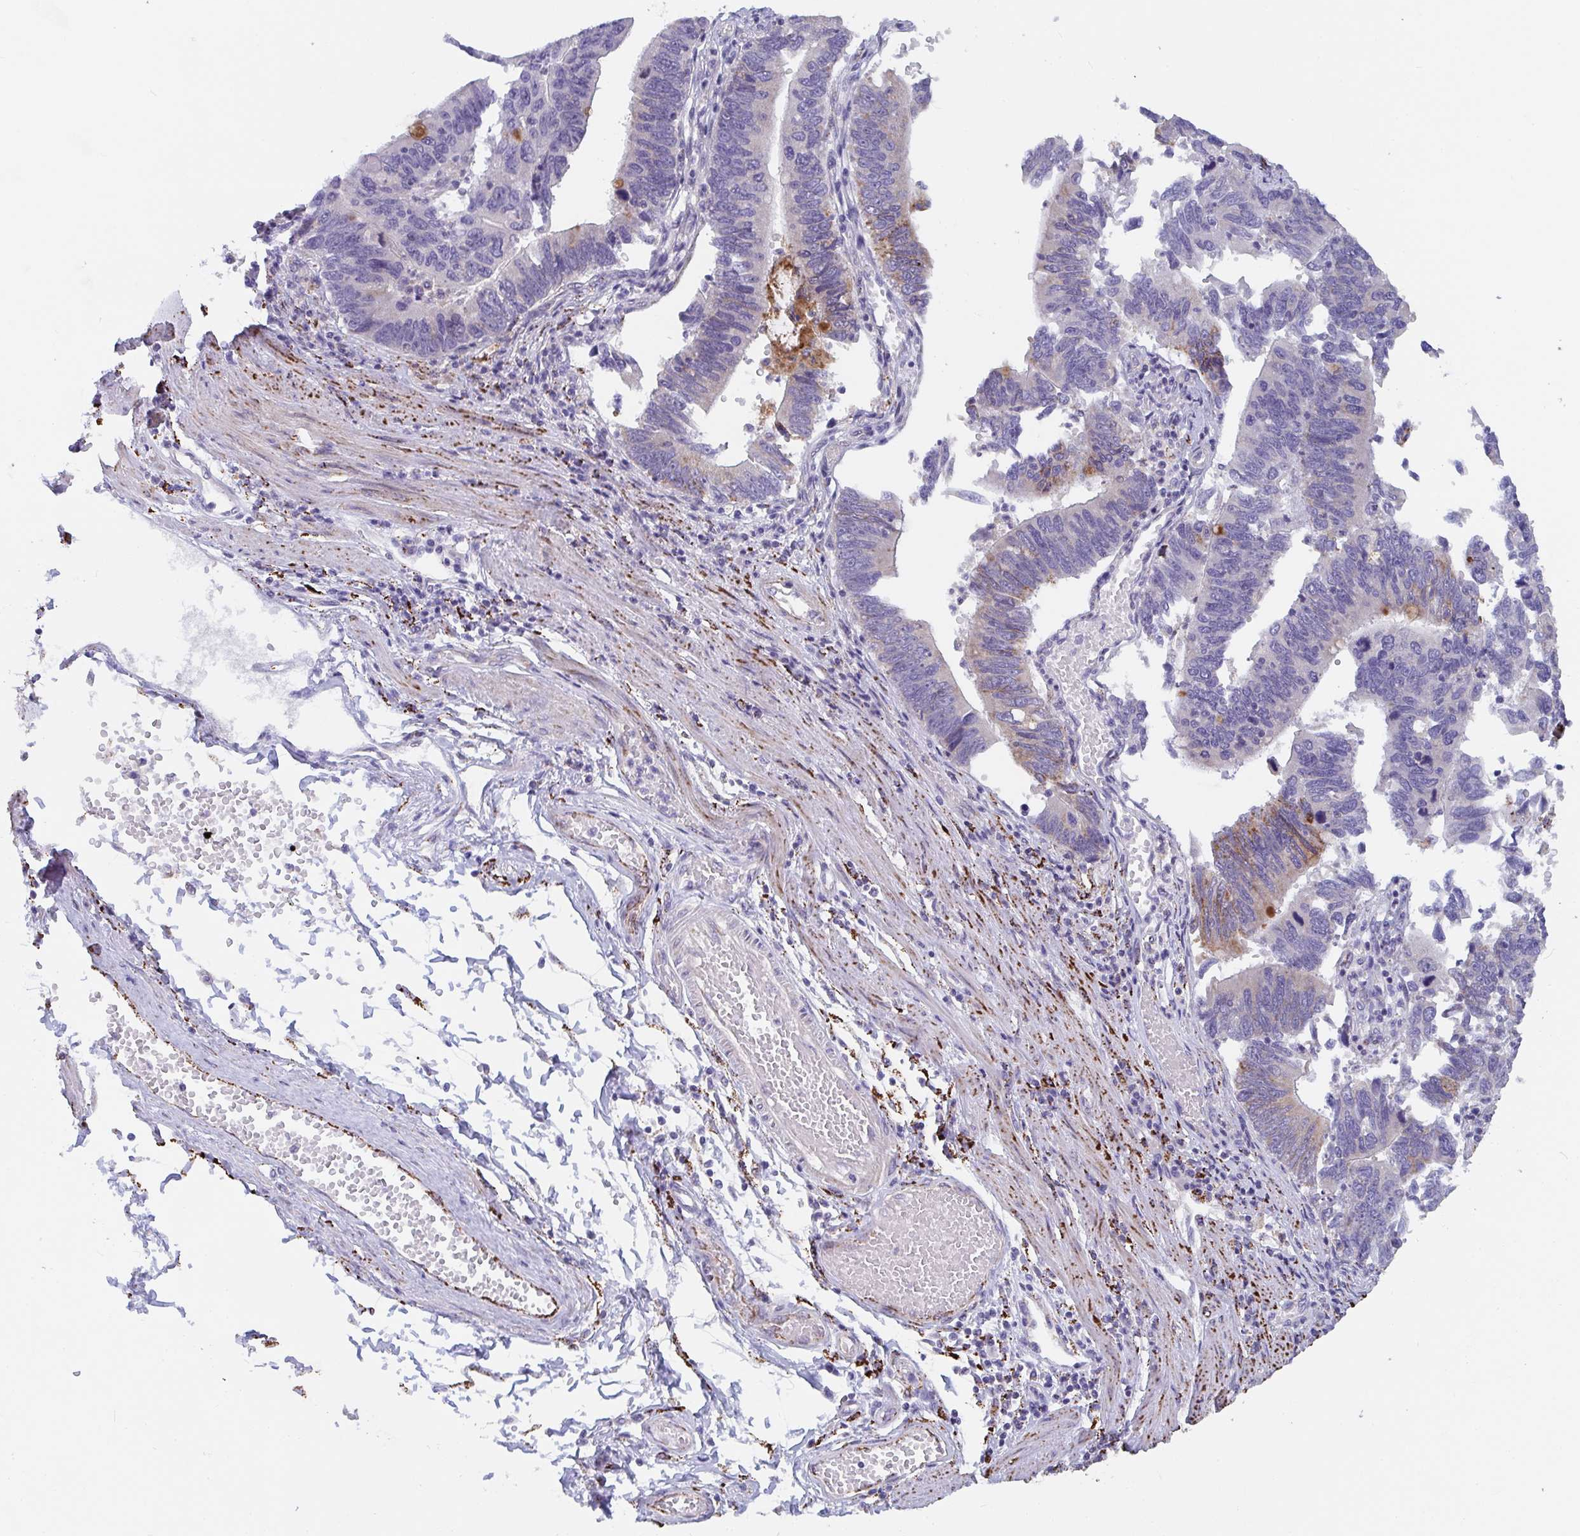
{"staining": {"intensity": "moderate", "quantity": "<25%", "location": "cytoplasmic/membranous"}, "tissue": "stomach cancer", "cell_type": "Tumor cells", "image_type": "cancer", "snomed": [{"axis": "morphology", "description": "Adenocarcinoma, NOS"}, {"axis": "topography", "description": "Stomach"}], "caption": "This histopathology image exhibits adenocarcinoma (stomach) stained with immunohistochemistry (IHC) to label a protein in brown. The cytoplasmic/membranous of tumor cells show moderate positivity for the protein. Nuclei are counter-stained blue.", "gene": "FAM156B", "patient": {"sex": "male", "age": 59}}